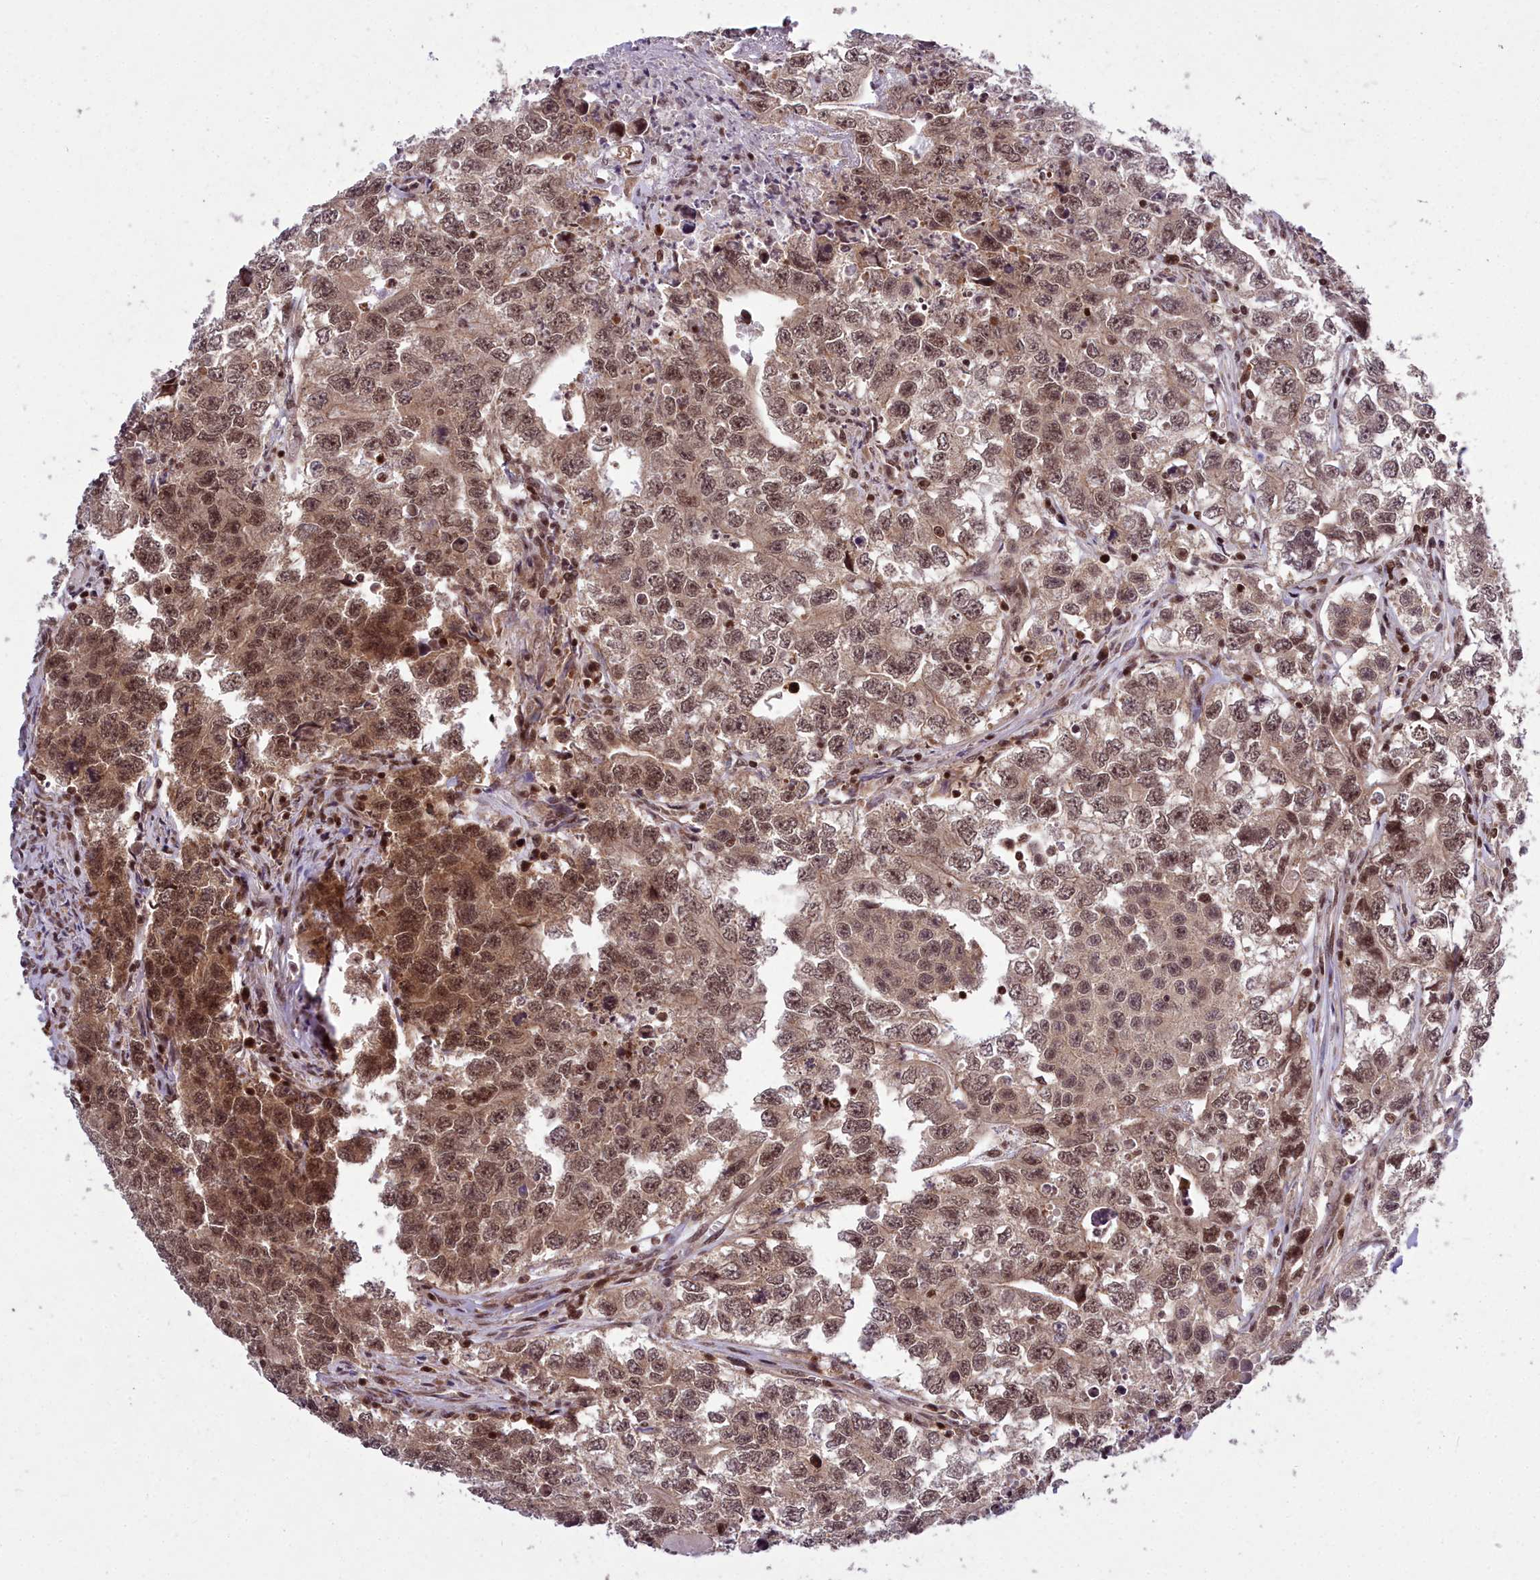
{"staining": {"intensity": "moderate", "quantity": ">75%", "location": "nuclear"}, "tissue": "testis cancer", "cell_type": "Tumor cells", "image_type": "cancer", "snomed": [{"axis": "morphology", "description": "Seminoma, NOS"}, {"axis": "morphology", "description": "Carcinoma, Embryonal, NOS"}, {"axis": "topography", "description": "Testis"}], "caption": "This image shows immunohistochemistry (IHC) staining of human testis cancer, with medium moderate nuclear expression in approximately >75% of tumor cells.", "gene": "GMEB1", "patient": {"sex": "male", "age": 43}}